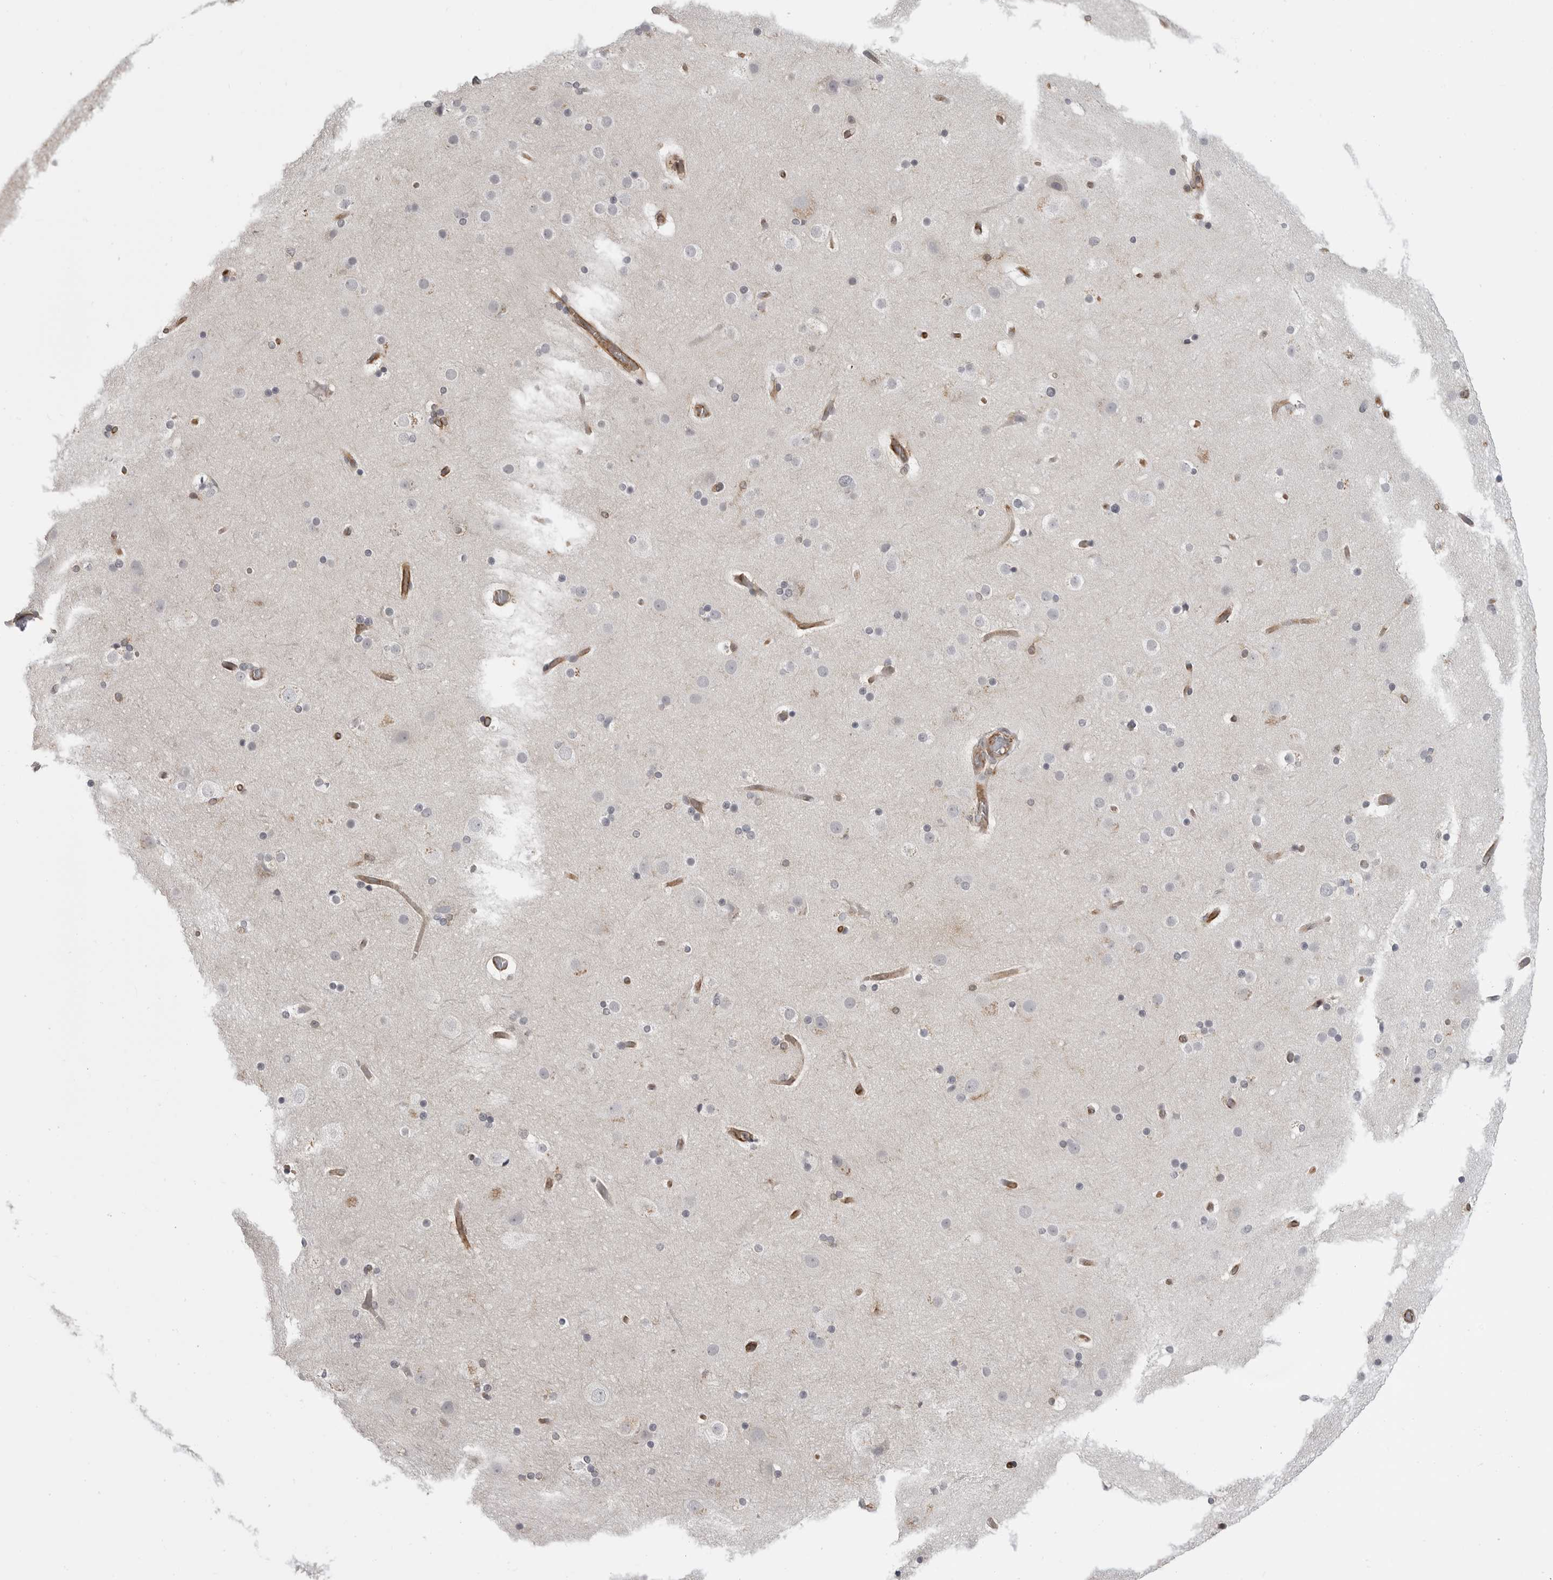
{"staining": {"intensity": "moderate", "quantity": ">75%", "location": "cytoplasmic/membranous"}, "tissue": "cerebral cortex", "cell_type": "Endothelial cells", "image_type": "normal", "snomed": [{"axis": "morphology", "description": "Normal tissue, NOS"}, {"axis": "topography", "description": "Cerebral cortex"}], "caption": "Moderate cytoplasmic/membranous expression for a protein is seen in approximately >75% of endothelial cells of benign cerebral cortex using immunohistochemistry.", "gene": "IFNGR1", "patient": {"sex": "male", "age": 57}}